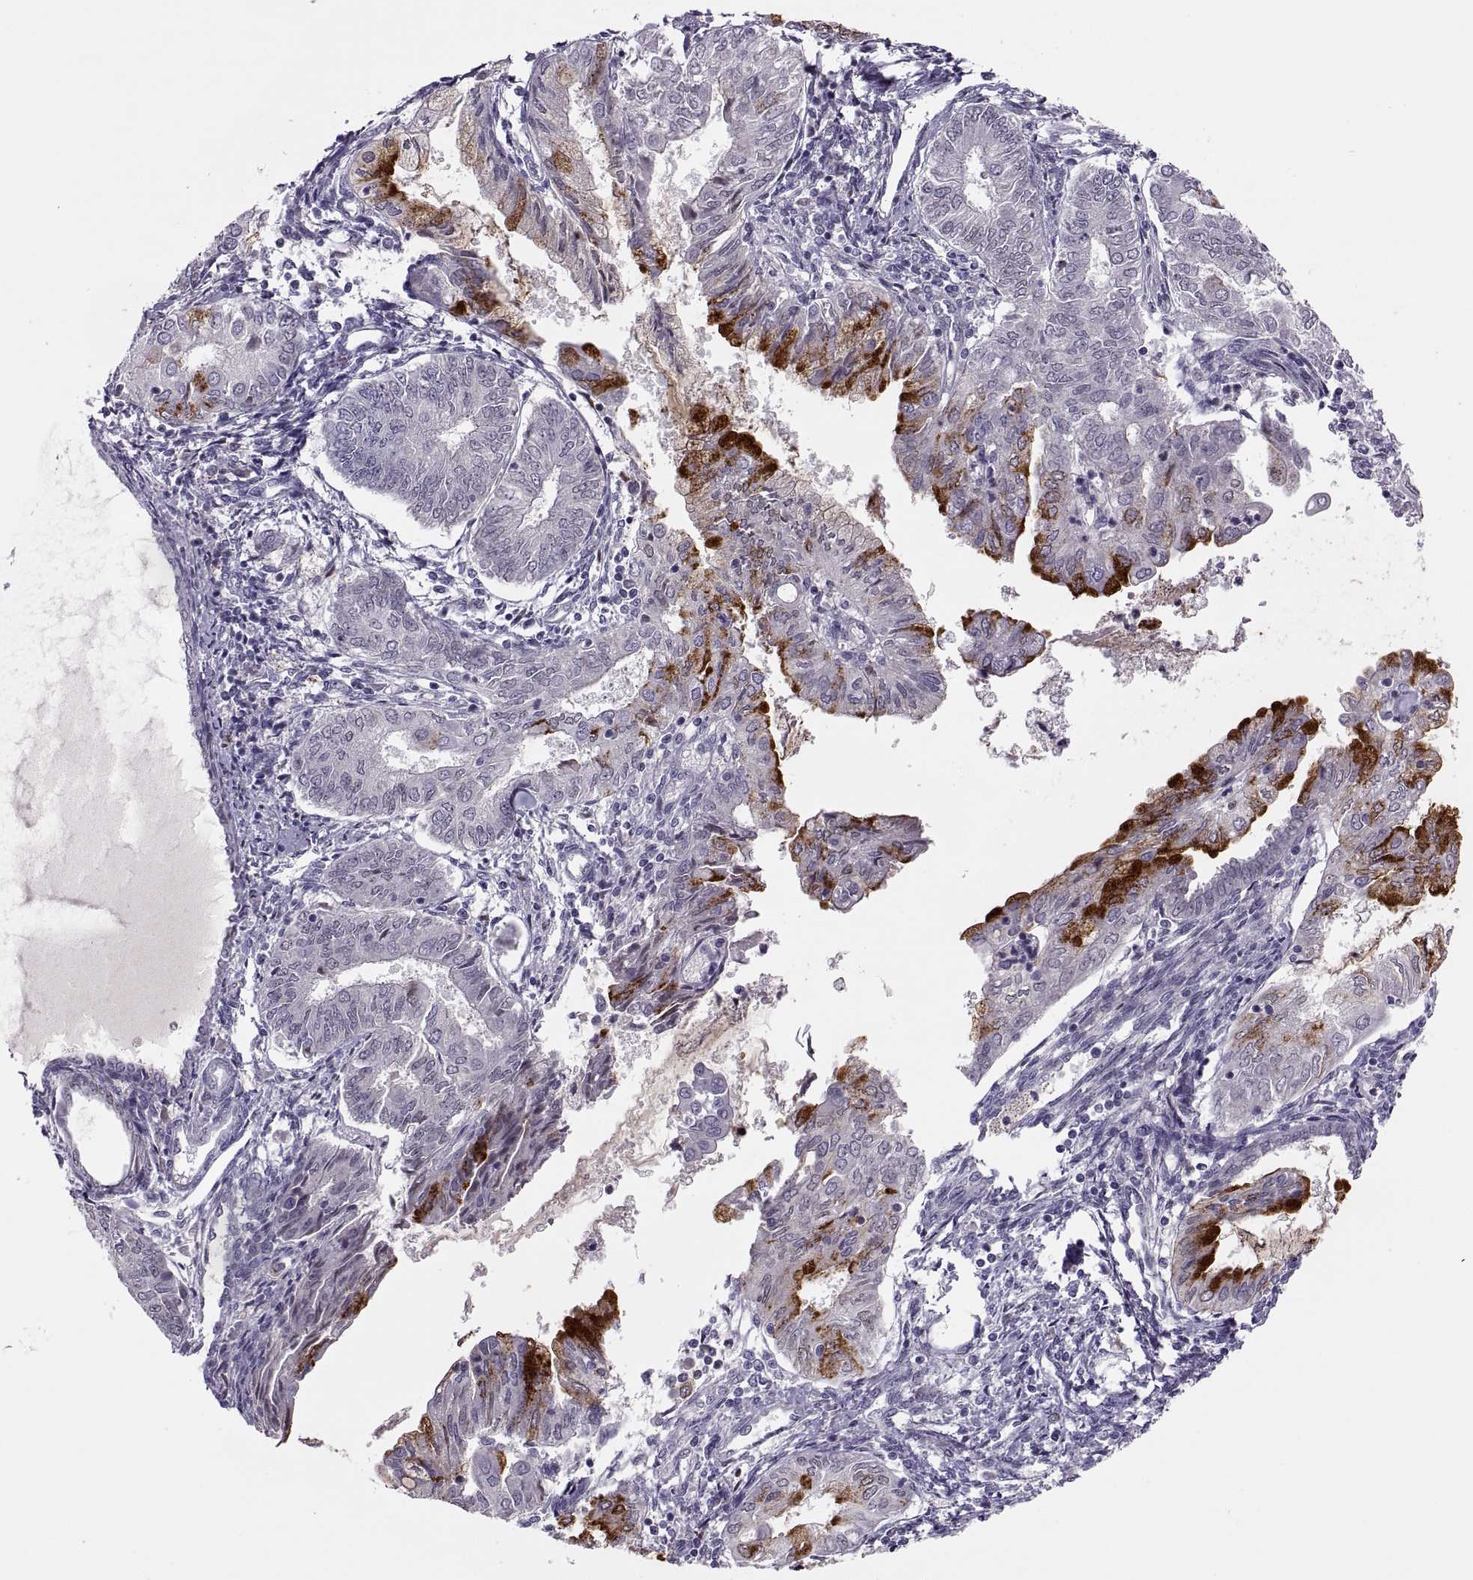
{"staining": {"intensity": "negative", "quantity": "none", "location": "none"}, "tissue": "endometrial cancer", "cell_type": "Tumor cells", "image_type": "cancer", "snomed": [{"axis": "morphology", "description": "Adenocarcinoma, NOS"}, {"axis": "topography", "description": "Endometrium"}], "caption": "The IHC image has no significant positivity in tumor cells of adenocarcinoma (endometrial) tissue.", "gene": "CHCT1", "patient": {"sex": "female", "age": 68}}